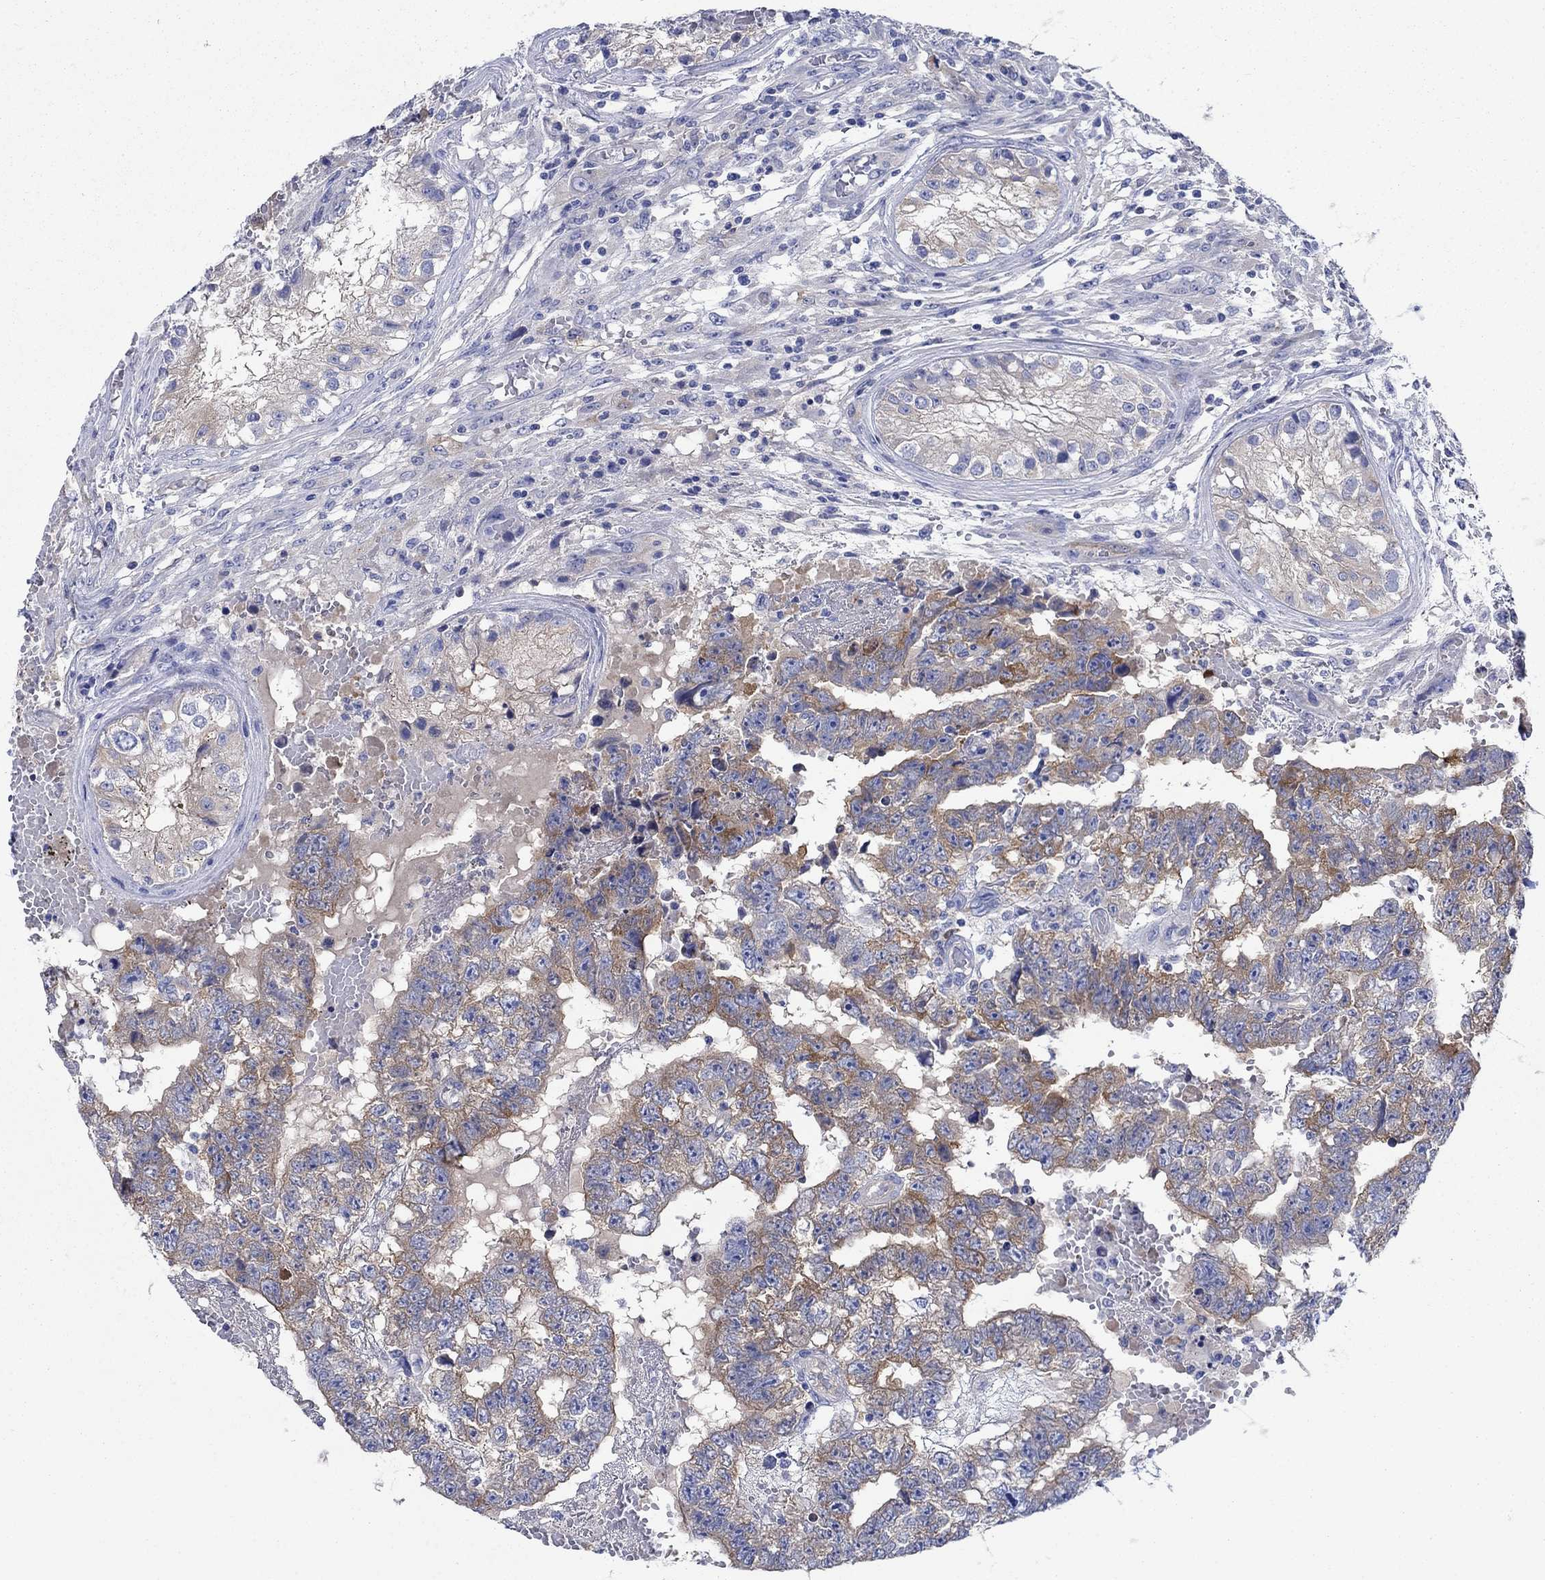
{"staining": {"intensity": "moderate", "quantity": "25%-75%", "location": "cytoplasmic/membranous"}, "tissue": "testis cancer", "cell_type": "Tumor cells", "image_type": "cancer", "snomed": [{"axis": "morphology", "description": "Carcinoma, Embryonal, NOS"}, {"axis": "topography", "description": "Testis"}], "caption": "Protein expression analysis of human testis cancer reveals moderate cytoplasmic/membranous expression in about 25%-75% of tumor cells.", "gene": "TRIM16", "patient": {"sex": "male", "age": 25}}